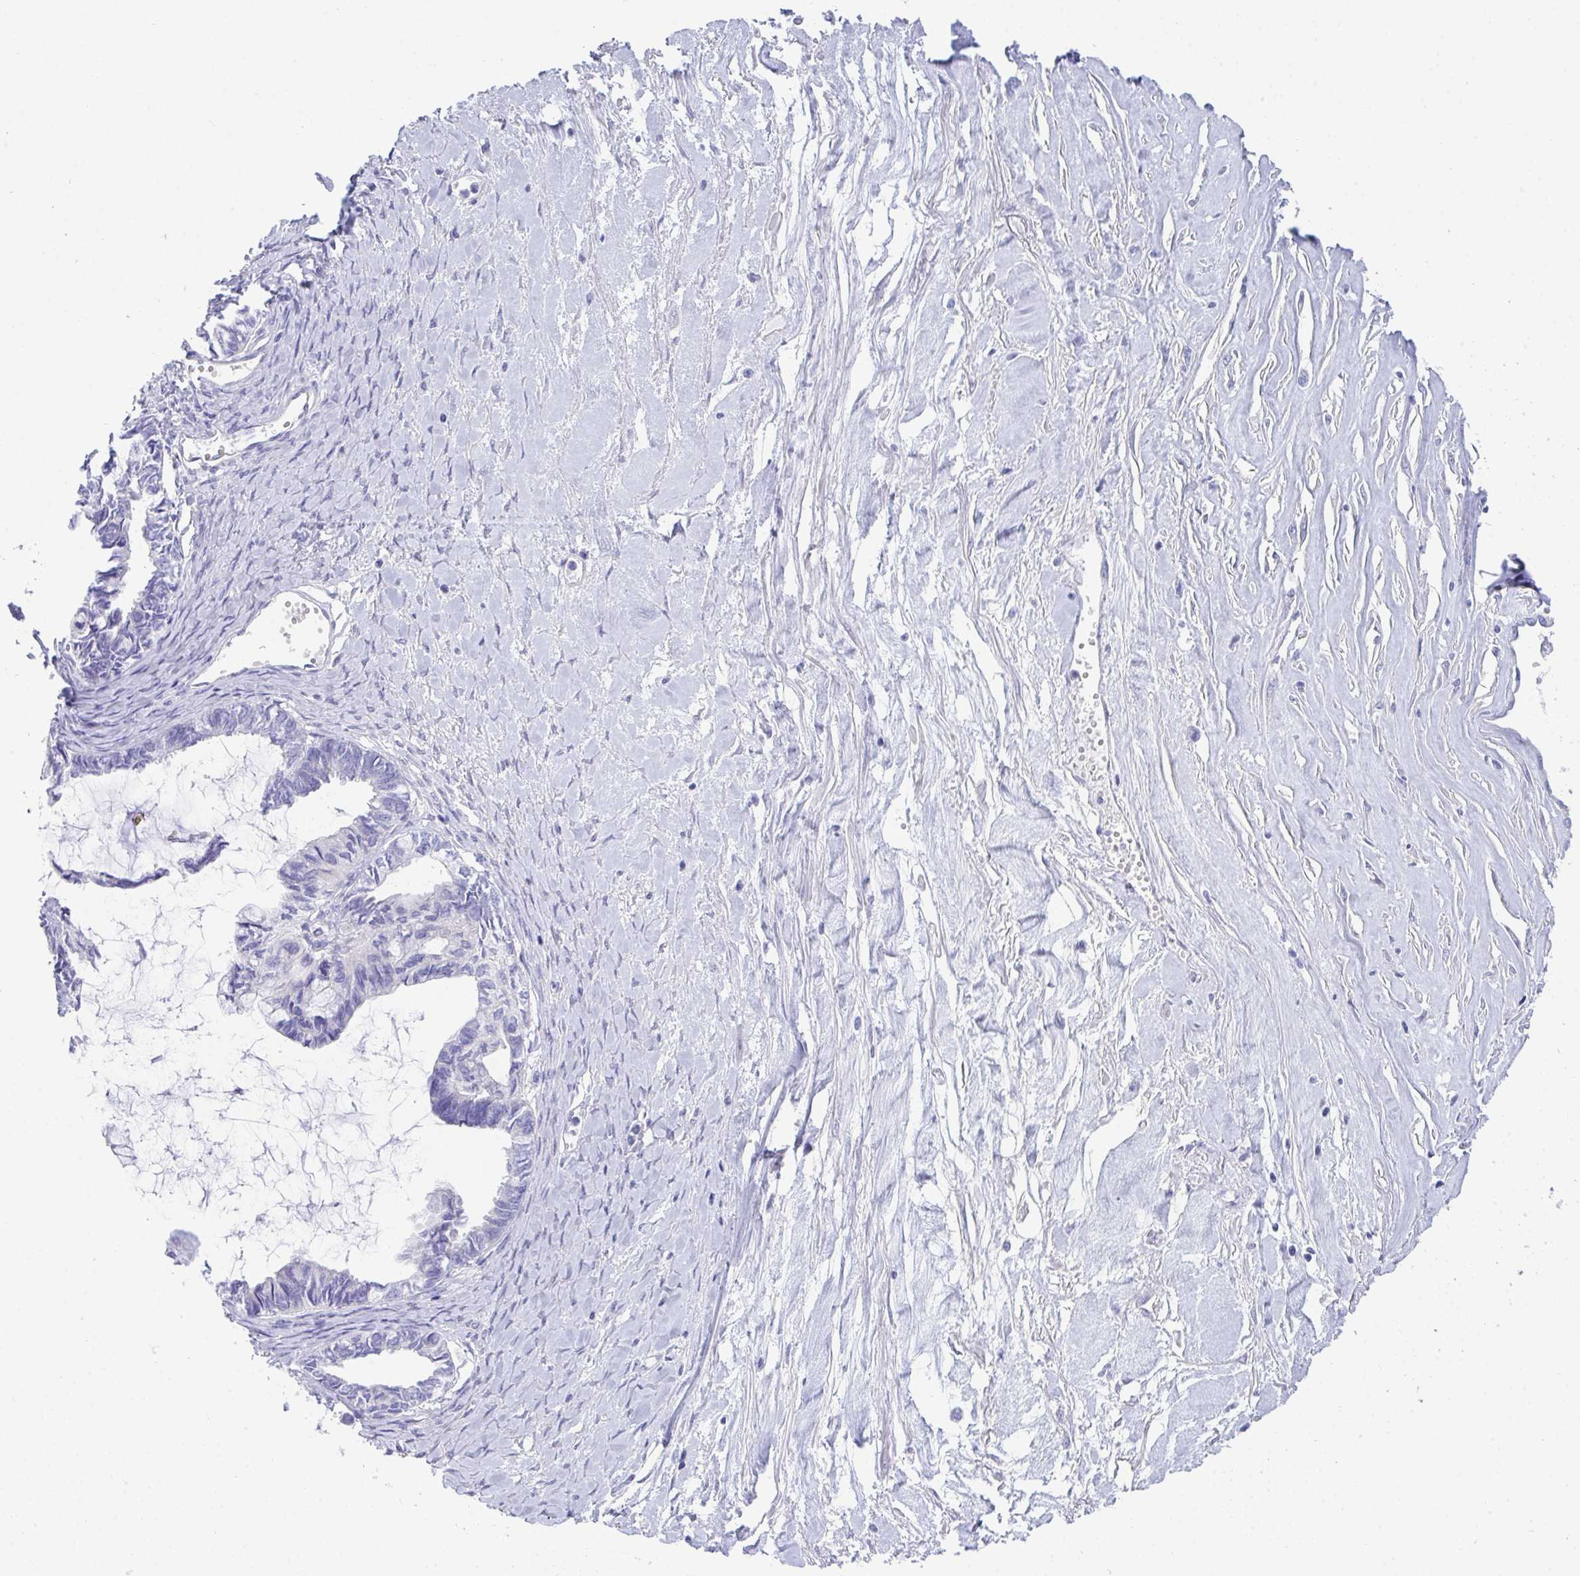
{"staining": {"intensity": "negative", "quantity": "none", "location": "none"}, "tissue": "ovarian cancer", "cell_type": "Tumor cells", "image_type": "cancer", "snomed": [{"axis": "morphology", "description": "Cystadenocarcinoma, mucinous, NOS"}, {"axis": "topography", "description": "Ovary"}], "caption": "Tumor cells show no significant protein expression in ovarian mucinous cystadenocarcinoma. (DAB (3,3'-diaminobenzidine) immunohistochemistry with hematoxylin counter stain).", "gene": "TMEM106B", "patient": {"sex": "female", "age": 61}}